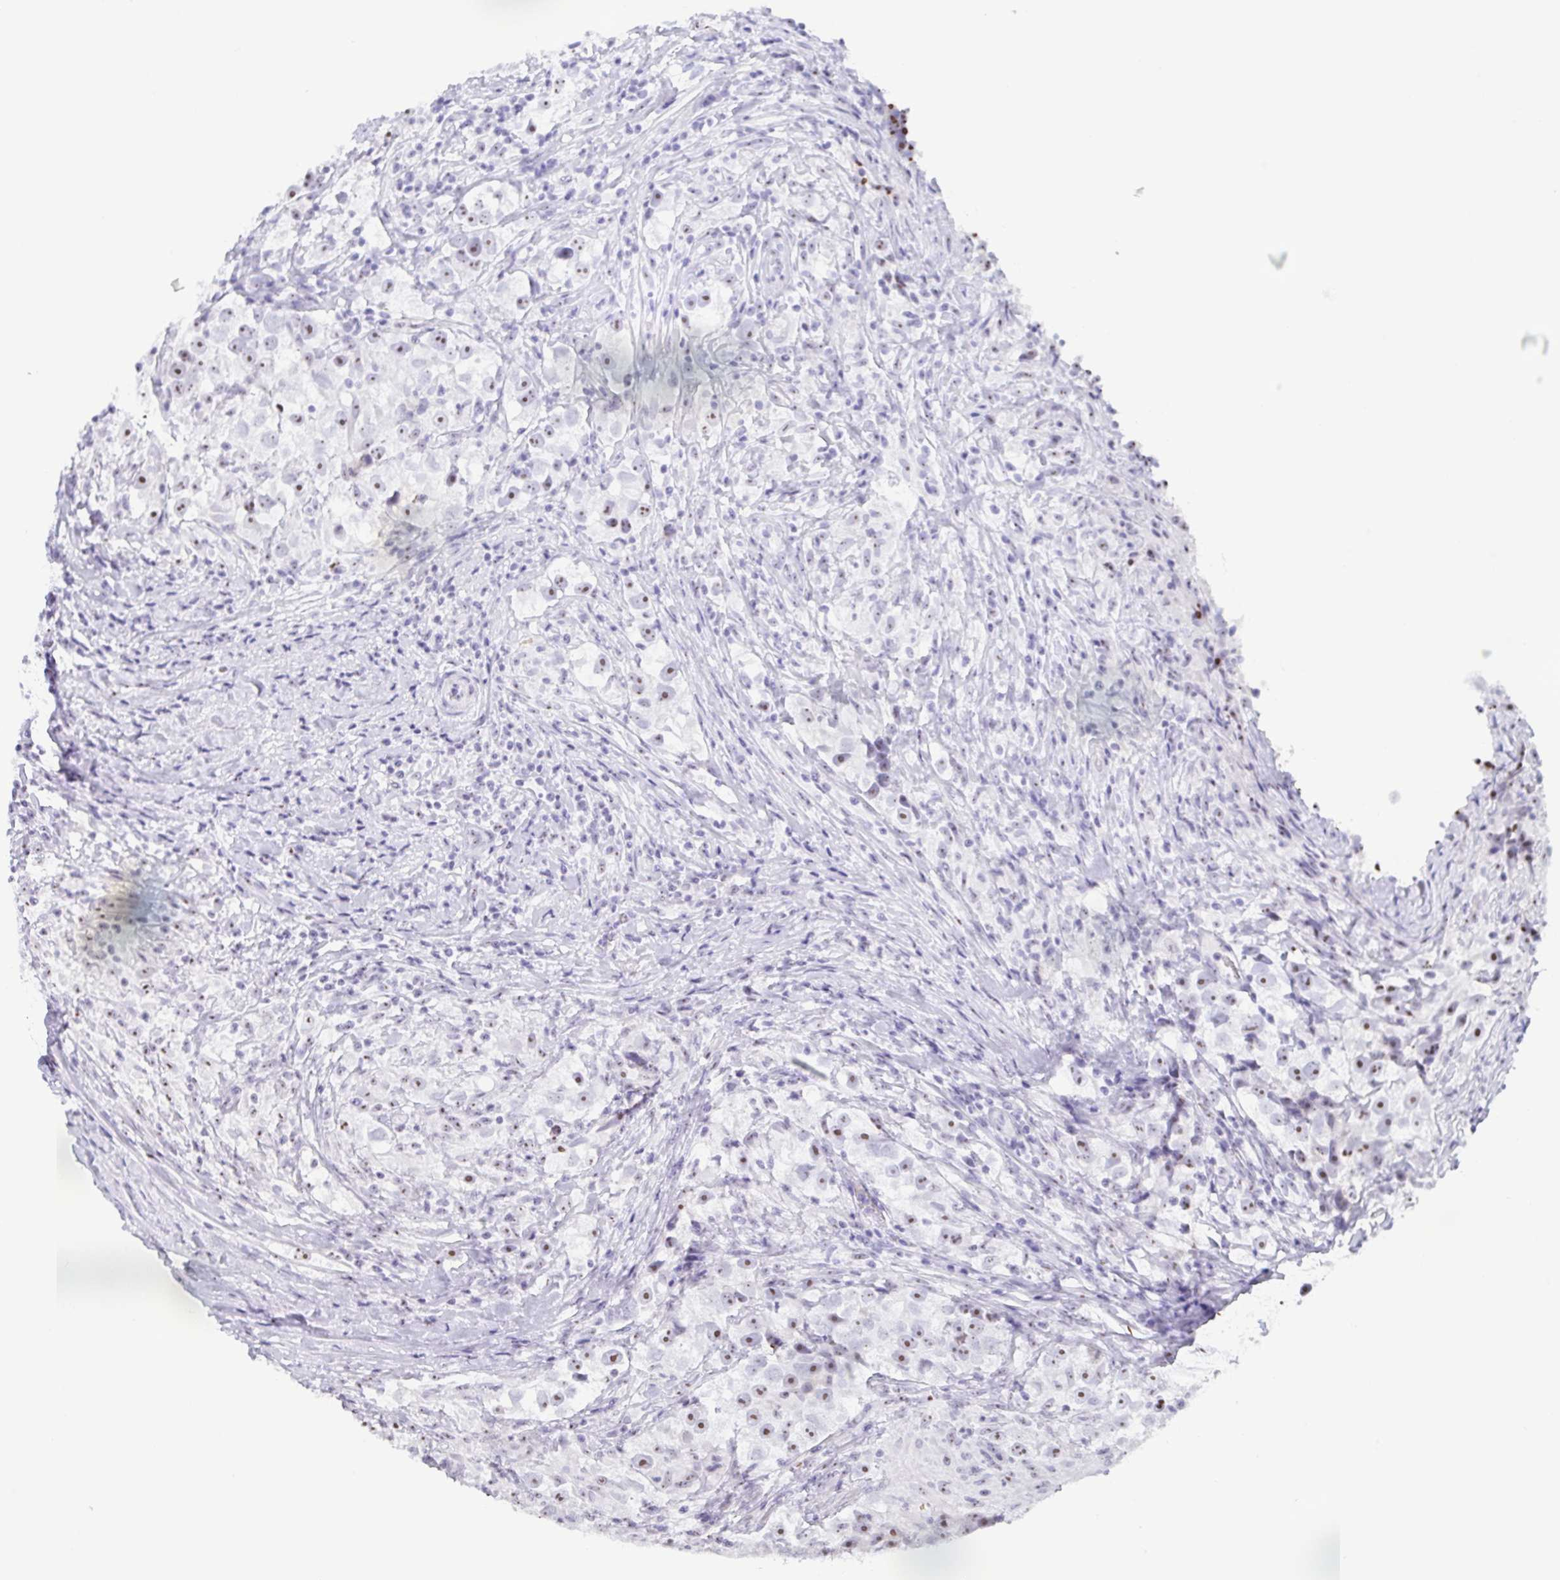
{"staining": {"intensity": "moderate", "quantity": "<25%", "location": "nuclear"}, "tissue": "testis cancer", "cell_type": "Tumor cells", "image_type": "cancer", "snomed": [{"axis": "morphology", "description": "Seminoma, NOS"}, {"axis": "topography", "description": "Testis"}], "caption": "Seminoma (testis) was stained to show a protein in brown. There is low levels of moderate nuclear staining in about <25% of tumor cells. The protein of interest is shown in brown color, while the nuclei are stained blue.", "gene": "BZW1", "patient": {"sex": "male", "age": 46}}